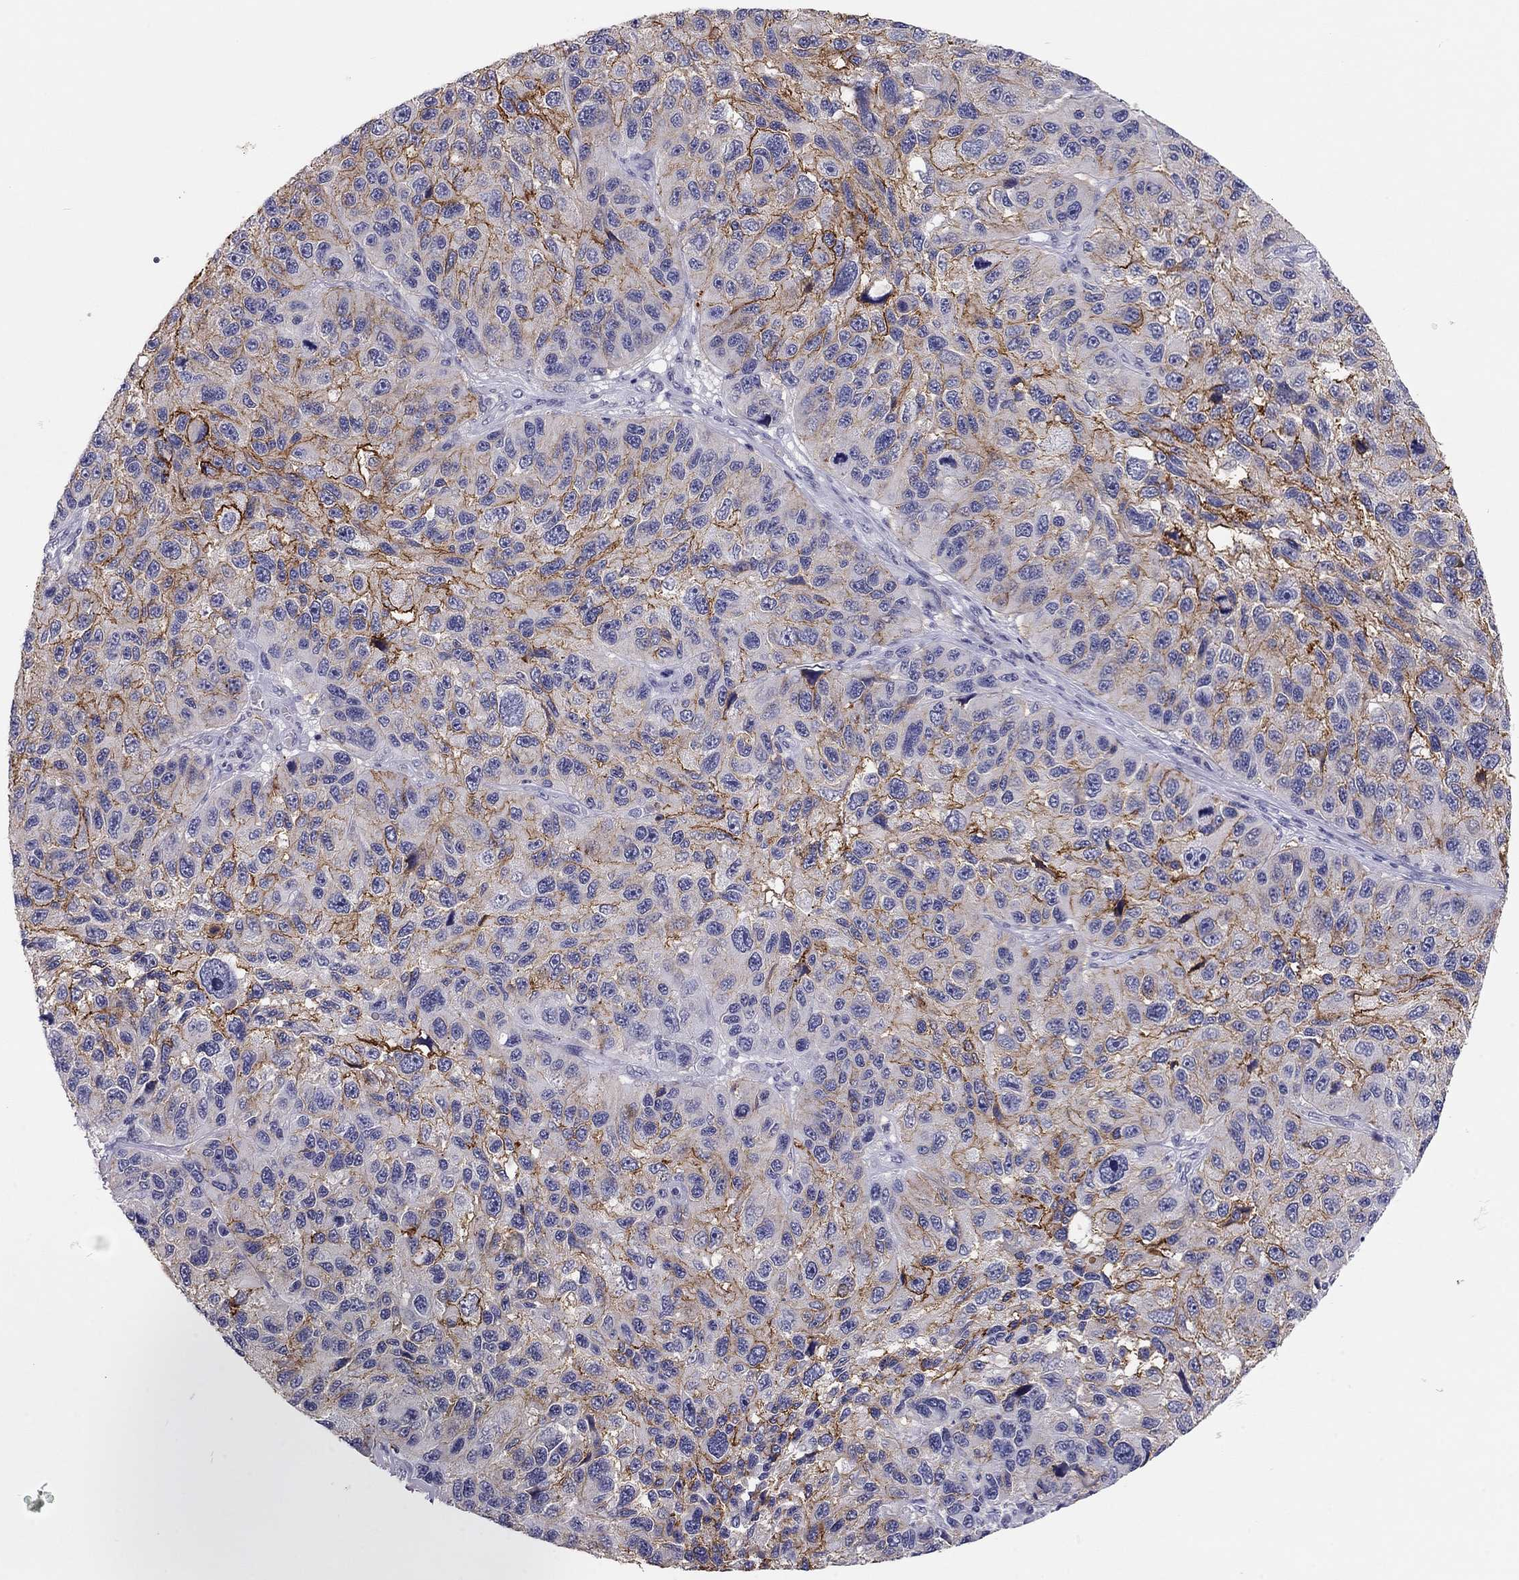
{"staining": {"intensity": "strong", "quantity": "<25%", "location": "cytoplasmic/membranous"}, "tissue": "melanoma", "cell_type": "Tumor cells", "image_type": "cancer", "snomed": [{"axis": "morphology", "description": "Malignant melanoma, NOS"}, {"axis": "topography", "description": "Skin"}], "caption": "Tumor cells demonstrate medium levels of strong cytoplasmic/membranous positivity in about <25% of cells in melanoma.", "gene": "SCARB1", "patient": {"sex": "male", "age": 53}}